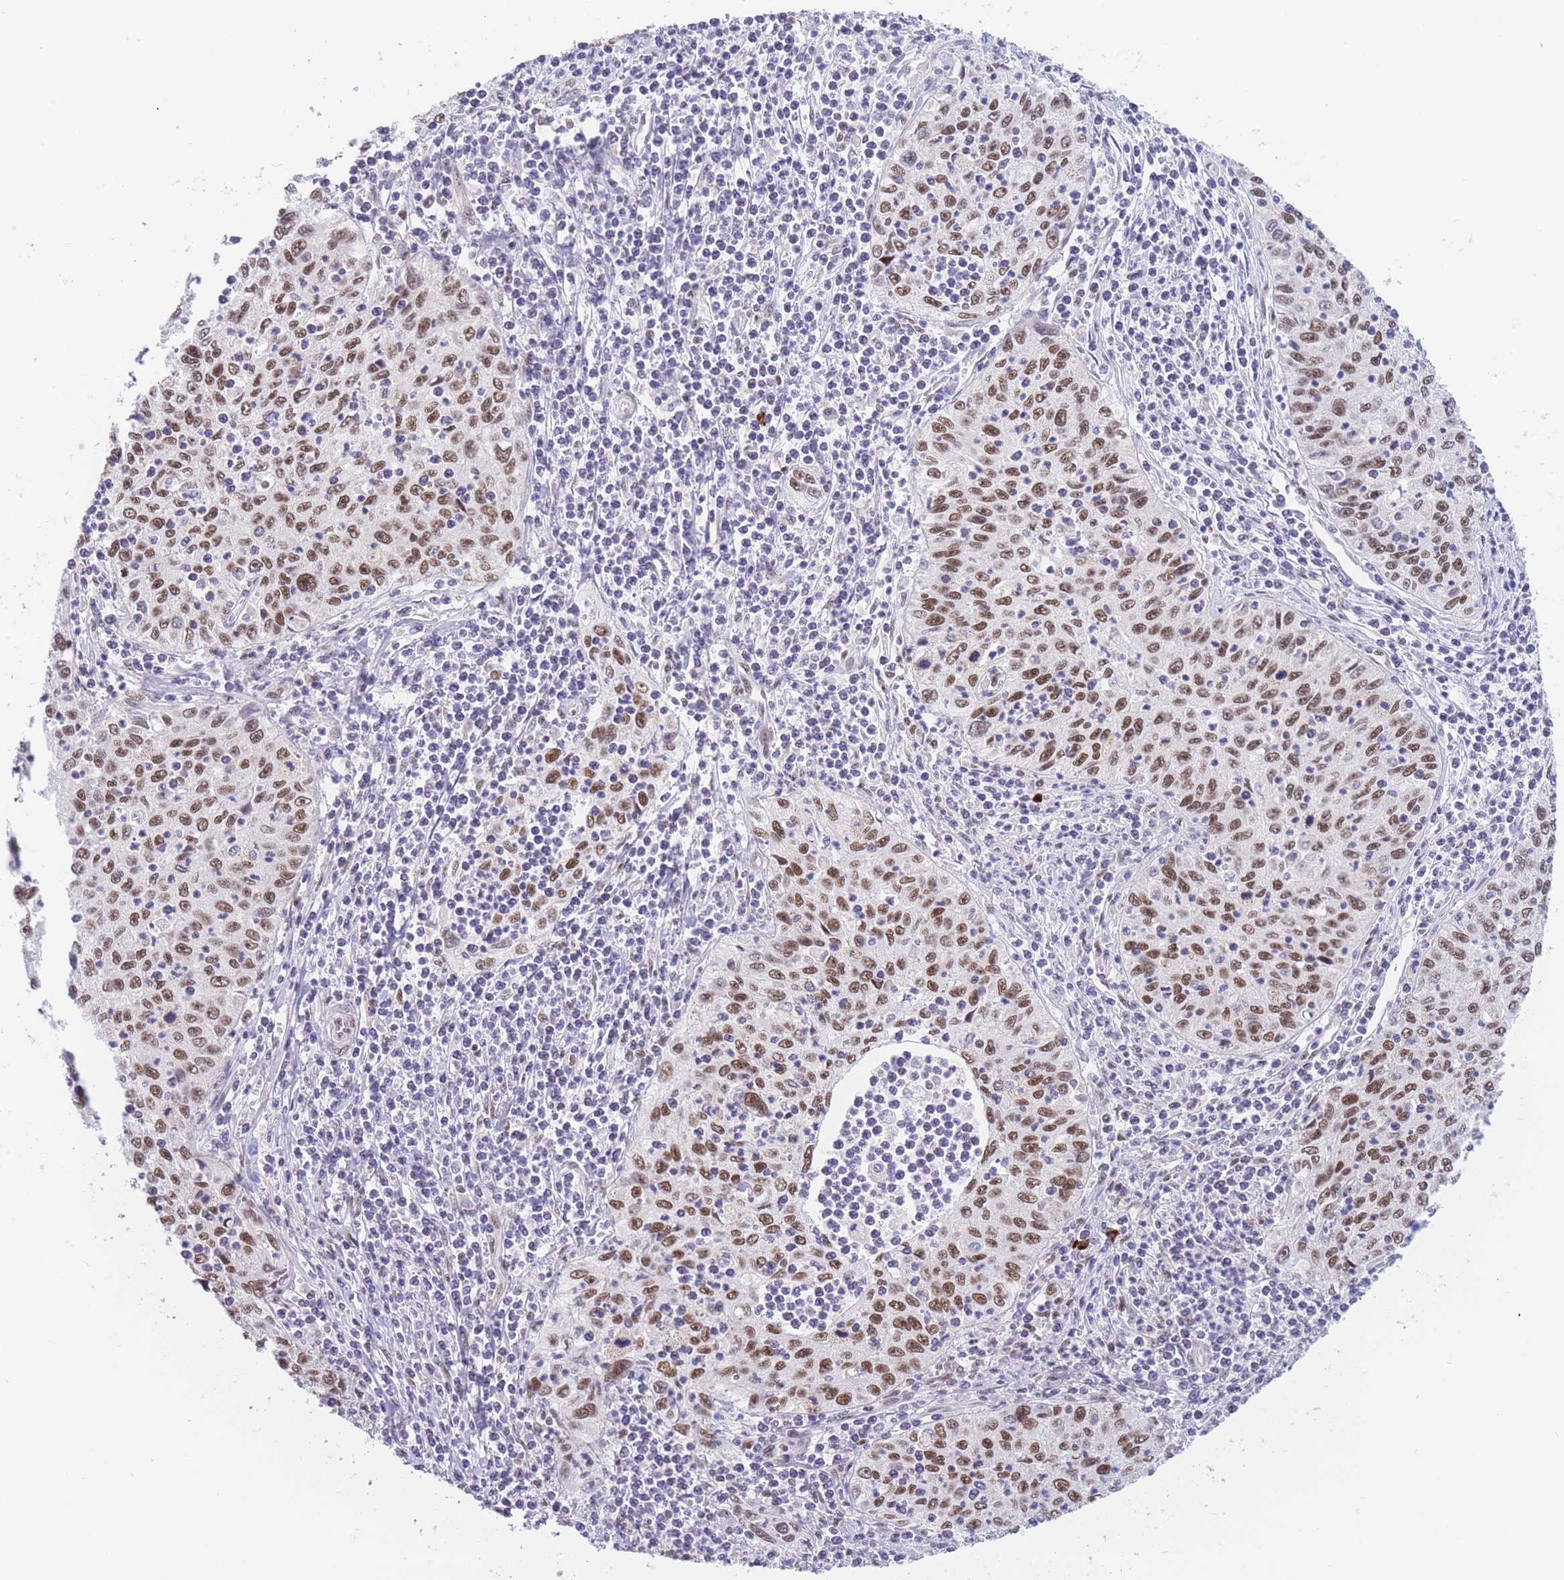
{"staining": {"intensity": "moderate", "quantity": ">75%", "location": "nuclear"}, "tissue": "cervical cancer", "cell_type": "Tumor cells", "image_type": "cancer", "snomed": [{"axis": "morphology", "description": "Squamous cell carcinoma, NOS"}, {"axis": "topography", "description": "Cervix"}], "caption": "This is a histology image of immunohistochemistry staining of squamous cell carcinoma (cervical), which shows moderate expression in the nuclear of tumor cells.", "gene": "SMAD9", "patient": {"sex": "female", "age": 30}}